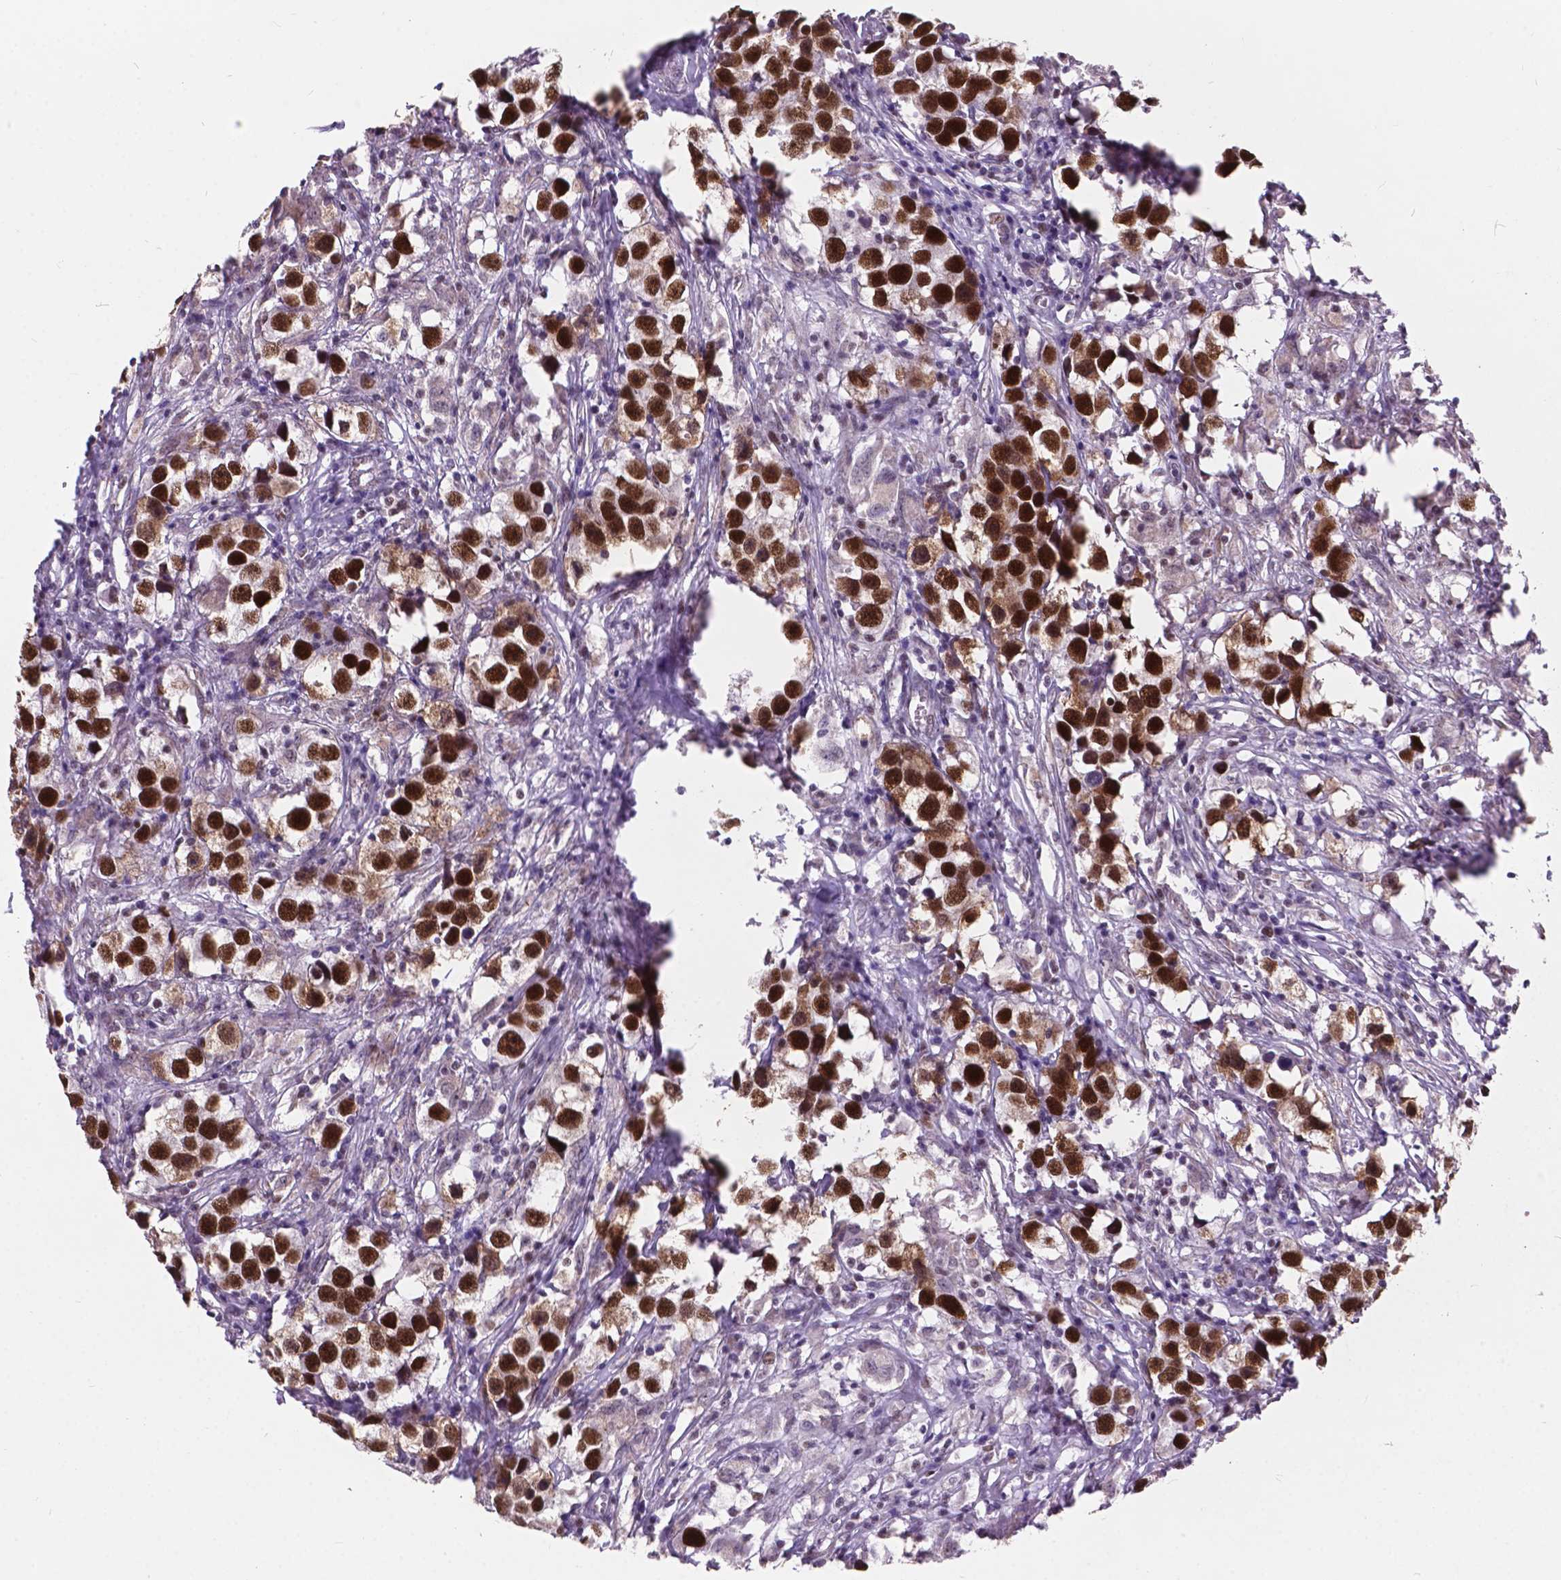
{"staining": {"intensity": "strong", "quantity": ">75%", "location": "cytoplasmic/membranous,nuclear"}, "tissue": "testis cancer", "cell_type": "Tumor cells", "image_type": "cancer", "snomed": [{"axis": "morphology", "description": "Seminoma, NOS"}, {"axis": "topography", "description": "Testis"}], "caption": "High-power microscopy captured an immunohistochemistry (IHC) image of seminoma (testis), revealing strong cytoplasmic/membranous and nuclear staining in about >75% of tumor cells.", "gene": "MSH2", "patient": {"sex": "male", "age": 49}}